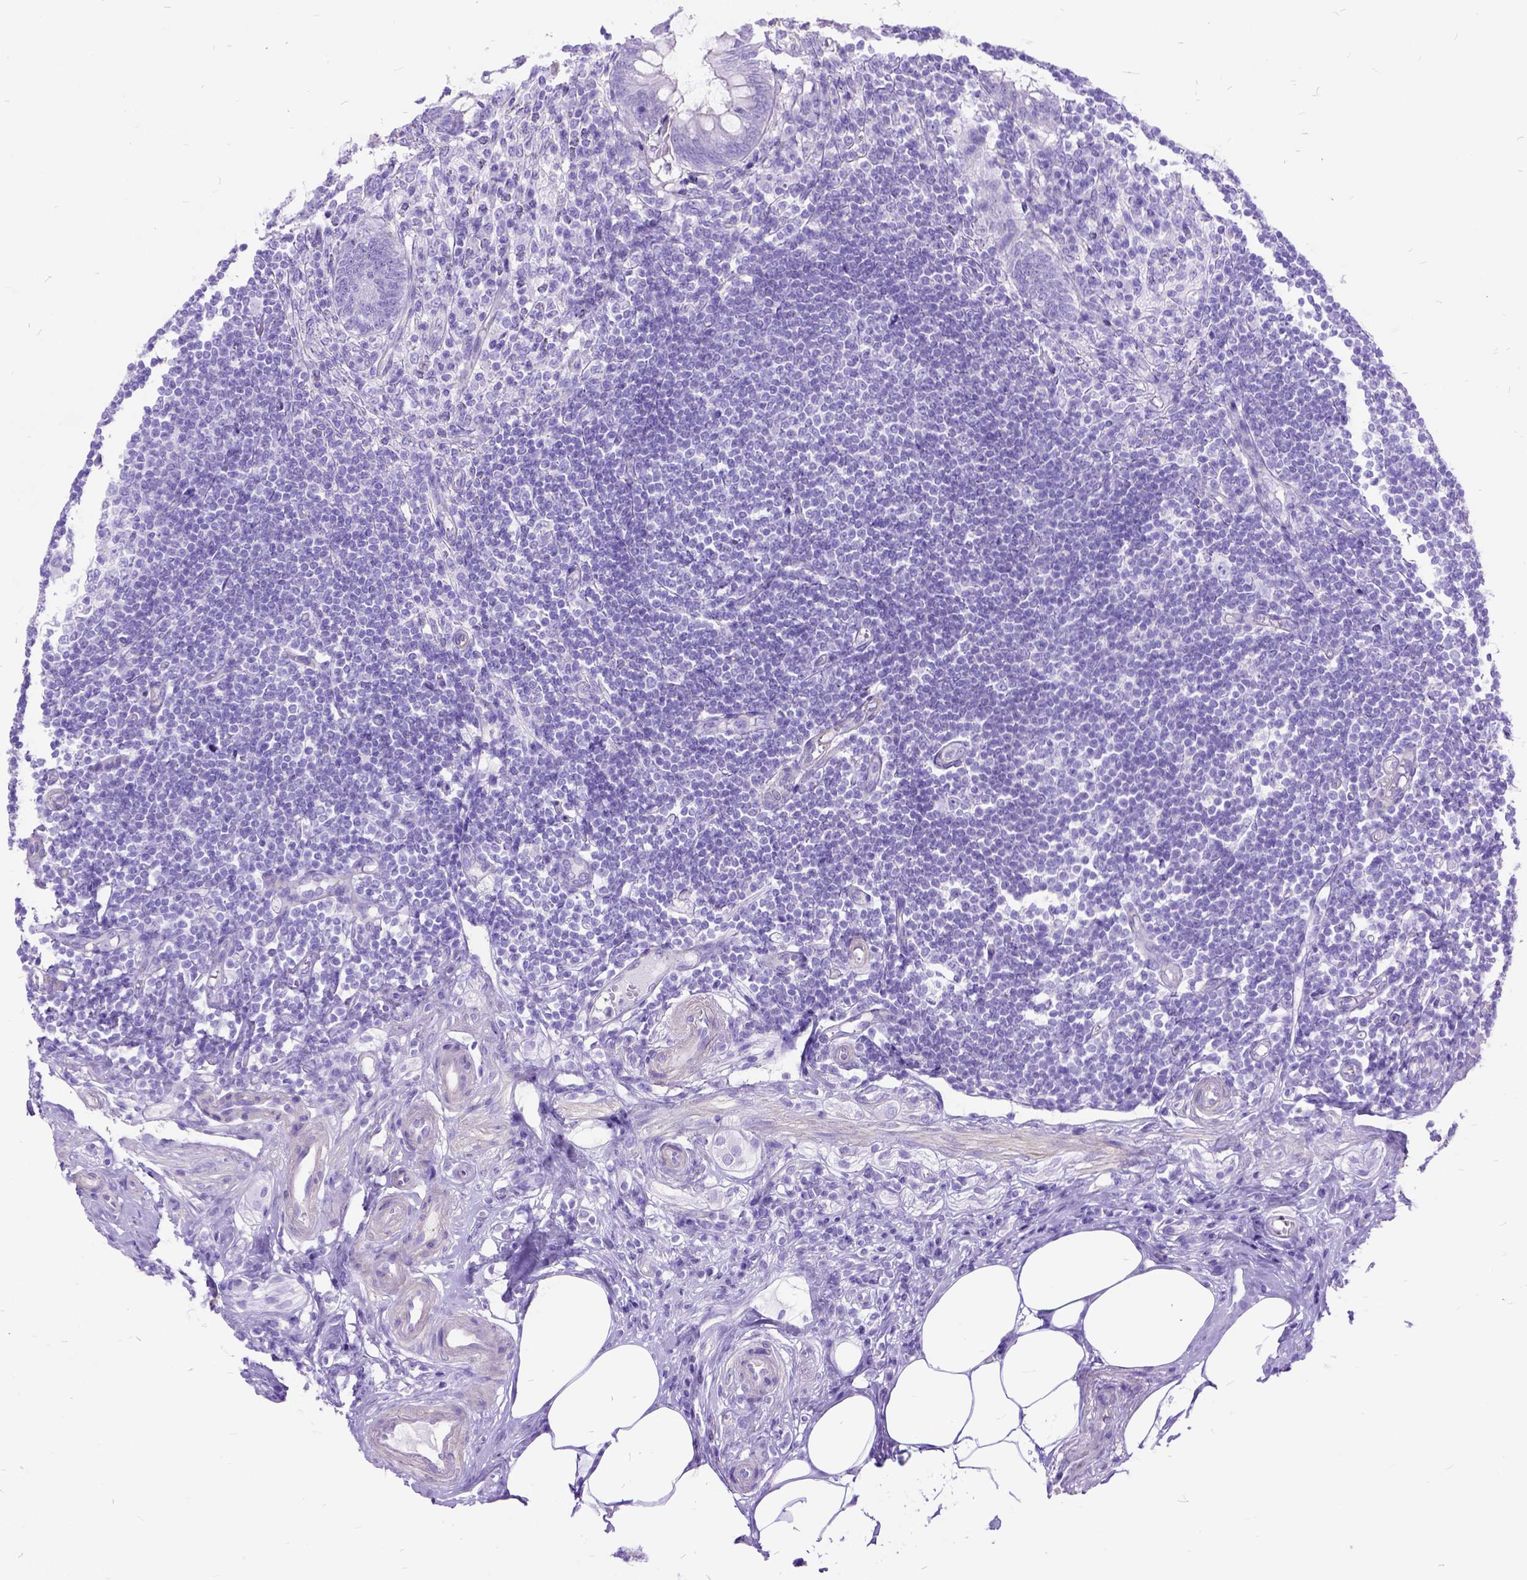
{"staining": {"intensity": "negative", "quantity": "none", "location": "none"}, "tissue": "appendix", "cell_type": "Glandular cells", "image_type": "normal", "snomed": [{"axis": "morphology", "description": "Normal tissue, NOS"}, {"axis": "topography", "description": "Appendix"}], "caption": "A photomicrograph of human appendix is negative for staining in glandular cells. Nuclei are stained in blue.", "gene": "ARL9", "patient": {"sex": "female", "age": 57}}